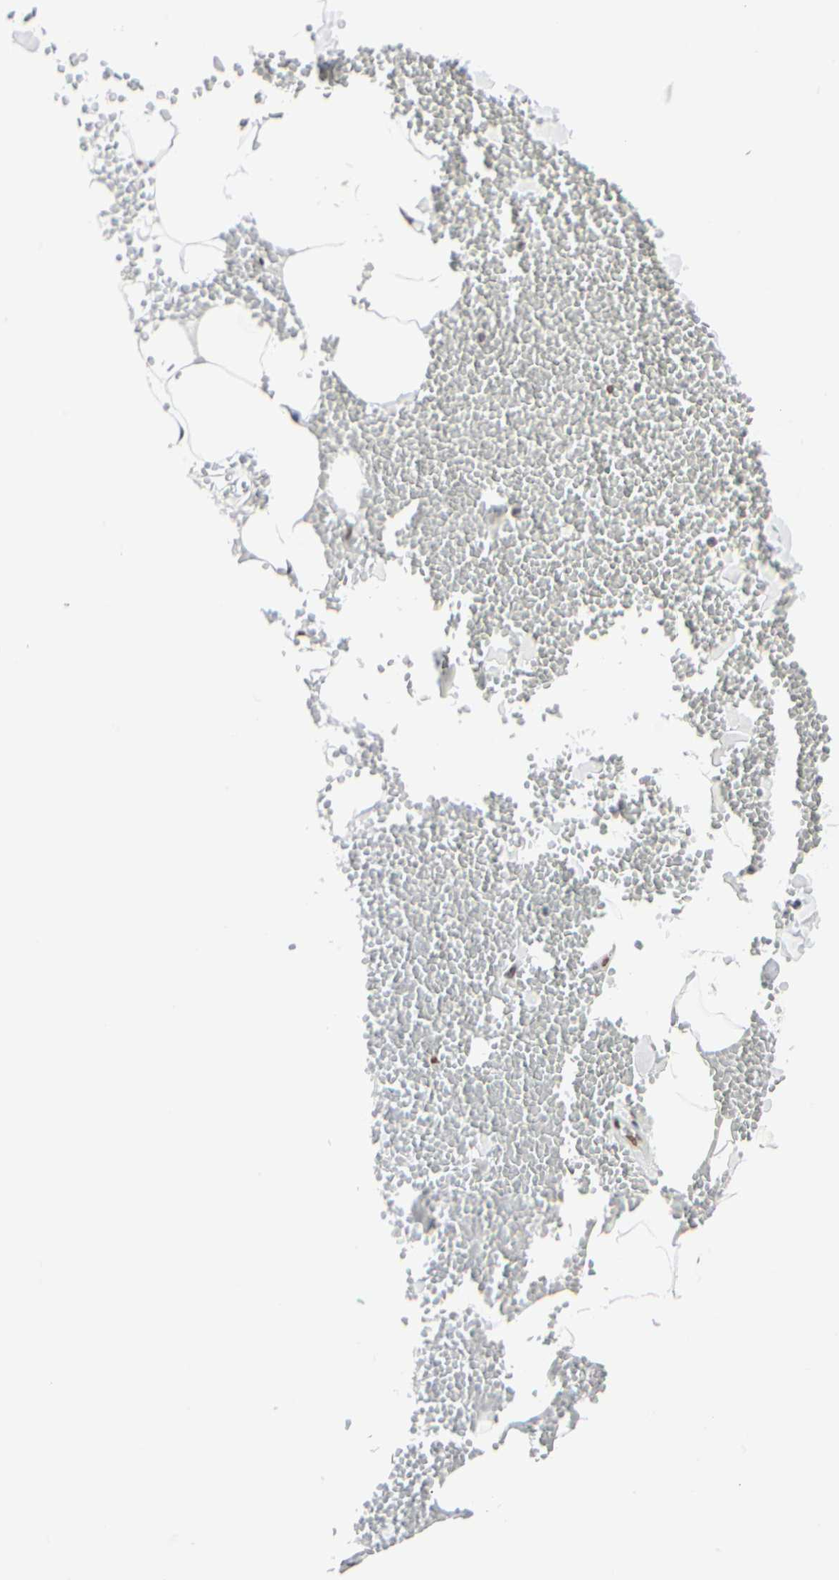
{"staining": {"intensity": "moderate", "quantity": ">75%", "location": "nuclear"}, "tissue": "adipose tissue", "cell_type": "Adipocytes", "image_type": "normal", "snomed": [{"axis": "morphology", "description": "Normal tissue, NOS"}, {"axis": "morphology", "description": "Inflammation, NOS"}, {"axis": "topography", "description": "Lymph node"}, {"axis": "topography", "description": "Peripheral nerve tissue"}], "caption": "The image shows immunohistochemical staining of benign adipose tissue. There is moderate nuclear positivity is identified in approximately >75% of adipocytes.", "gene": "PRMT3", "patient": {"sex": "male", "age": 52}}